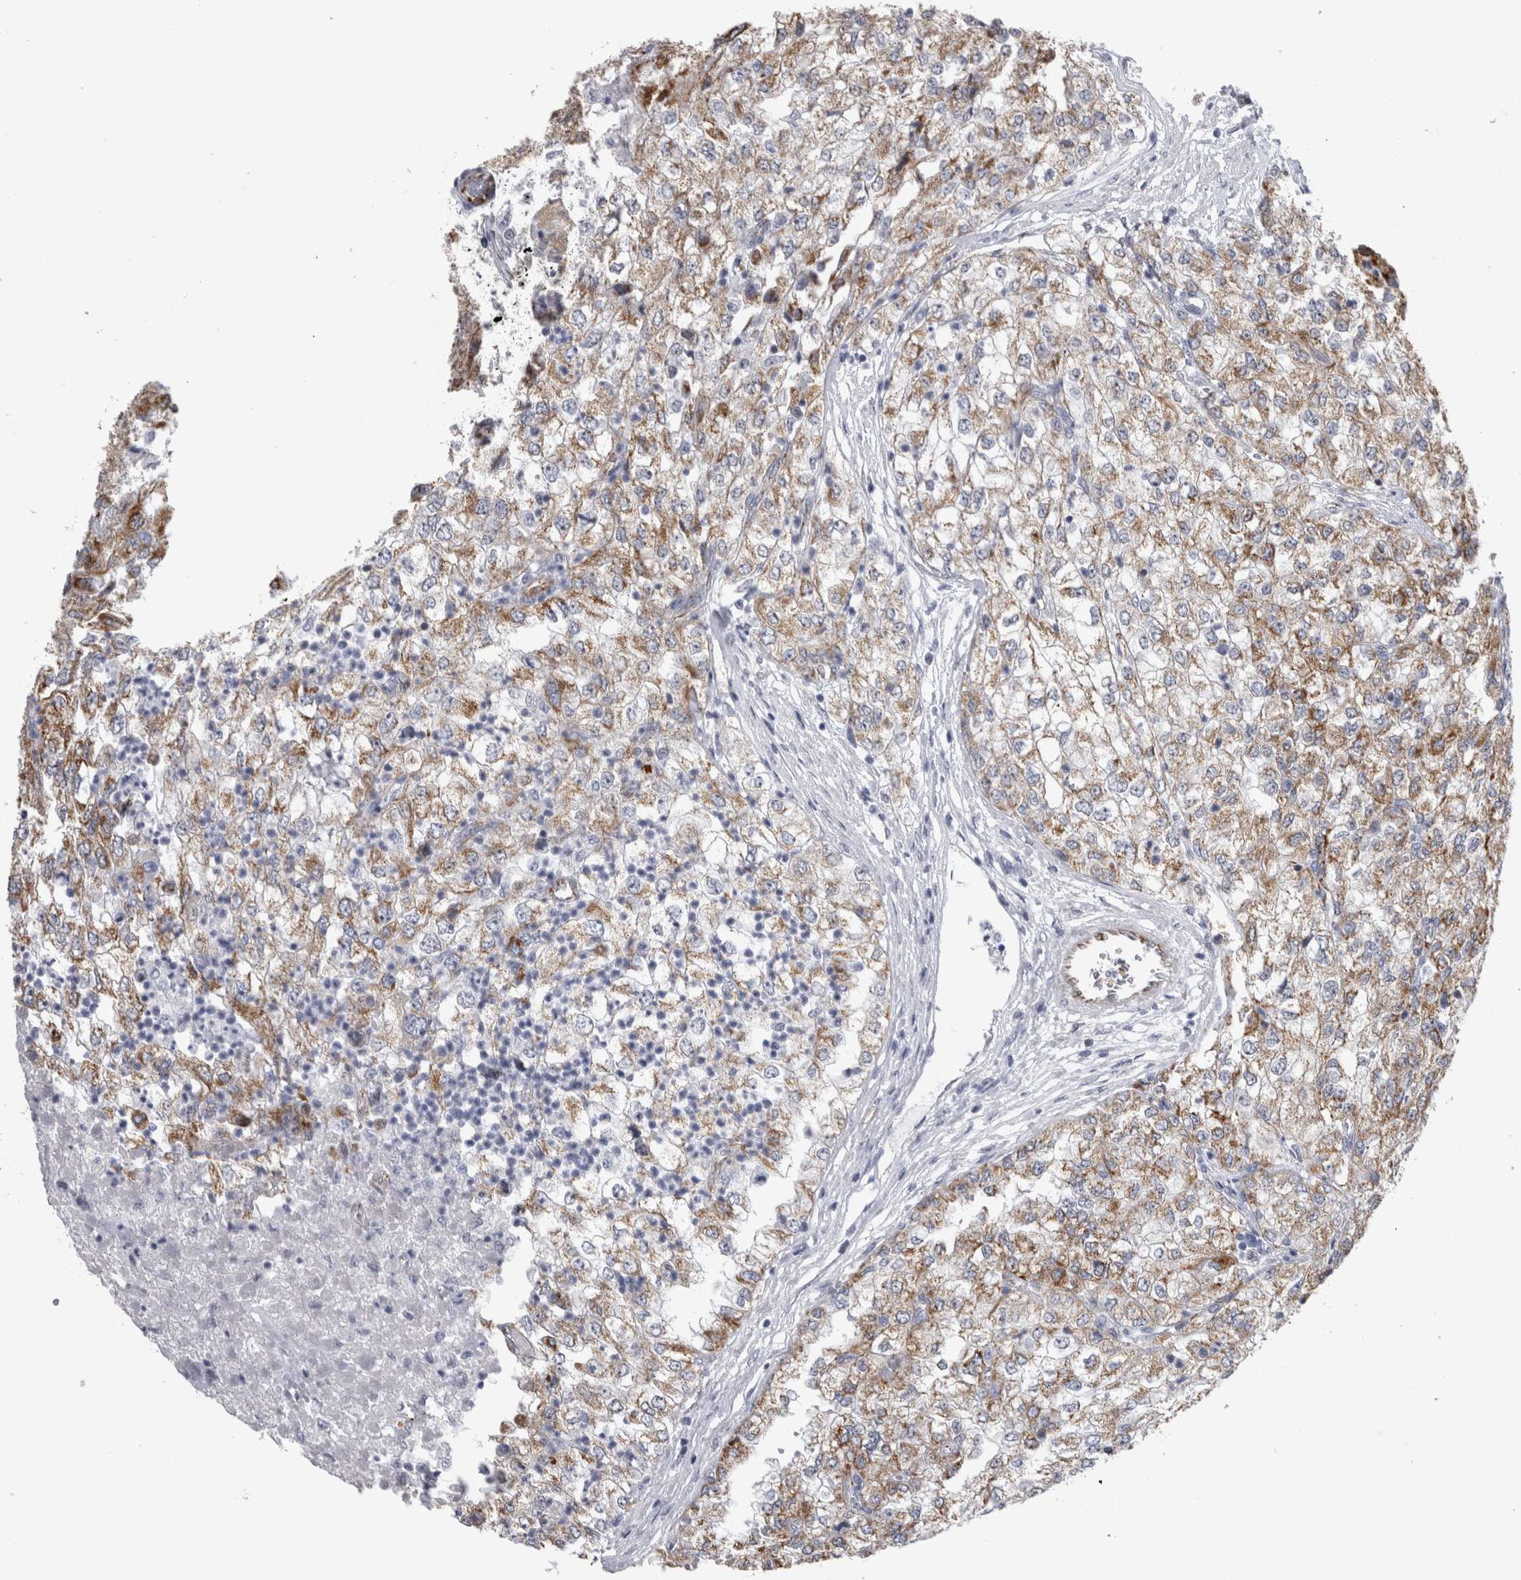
{"staining": {"intensity": "moderate", "quantity": ">75%", "location": "cytoplasmic/membranous"}, "tissue": "renal cancer", "cell_type": "Tumor cells", "image_type": "cancer", "snomed": [{"axis": "morphology", "description": "Adenocarcinoma, NOS"}, {"axis": "topography", "description": "Kidney"}], "caption": "This is a histology image of immunohistochemistry staining of renal cancer, which shows moderate expression in the cytoplasmic/membranous of tumor cells.", "gene": "ACOT7", "patient": {"sex": "female", "age": 54}}